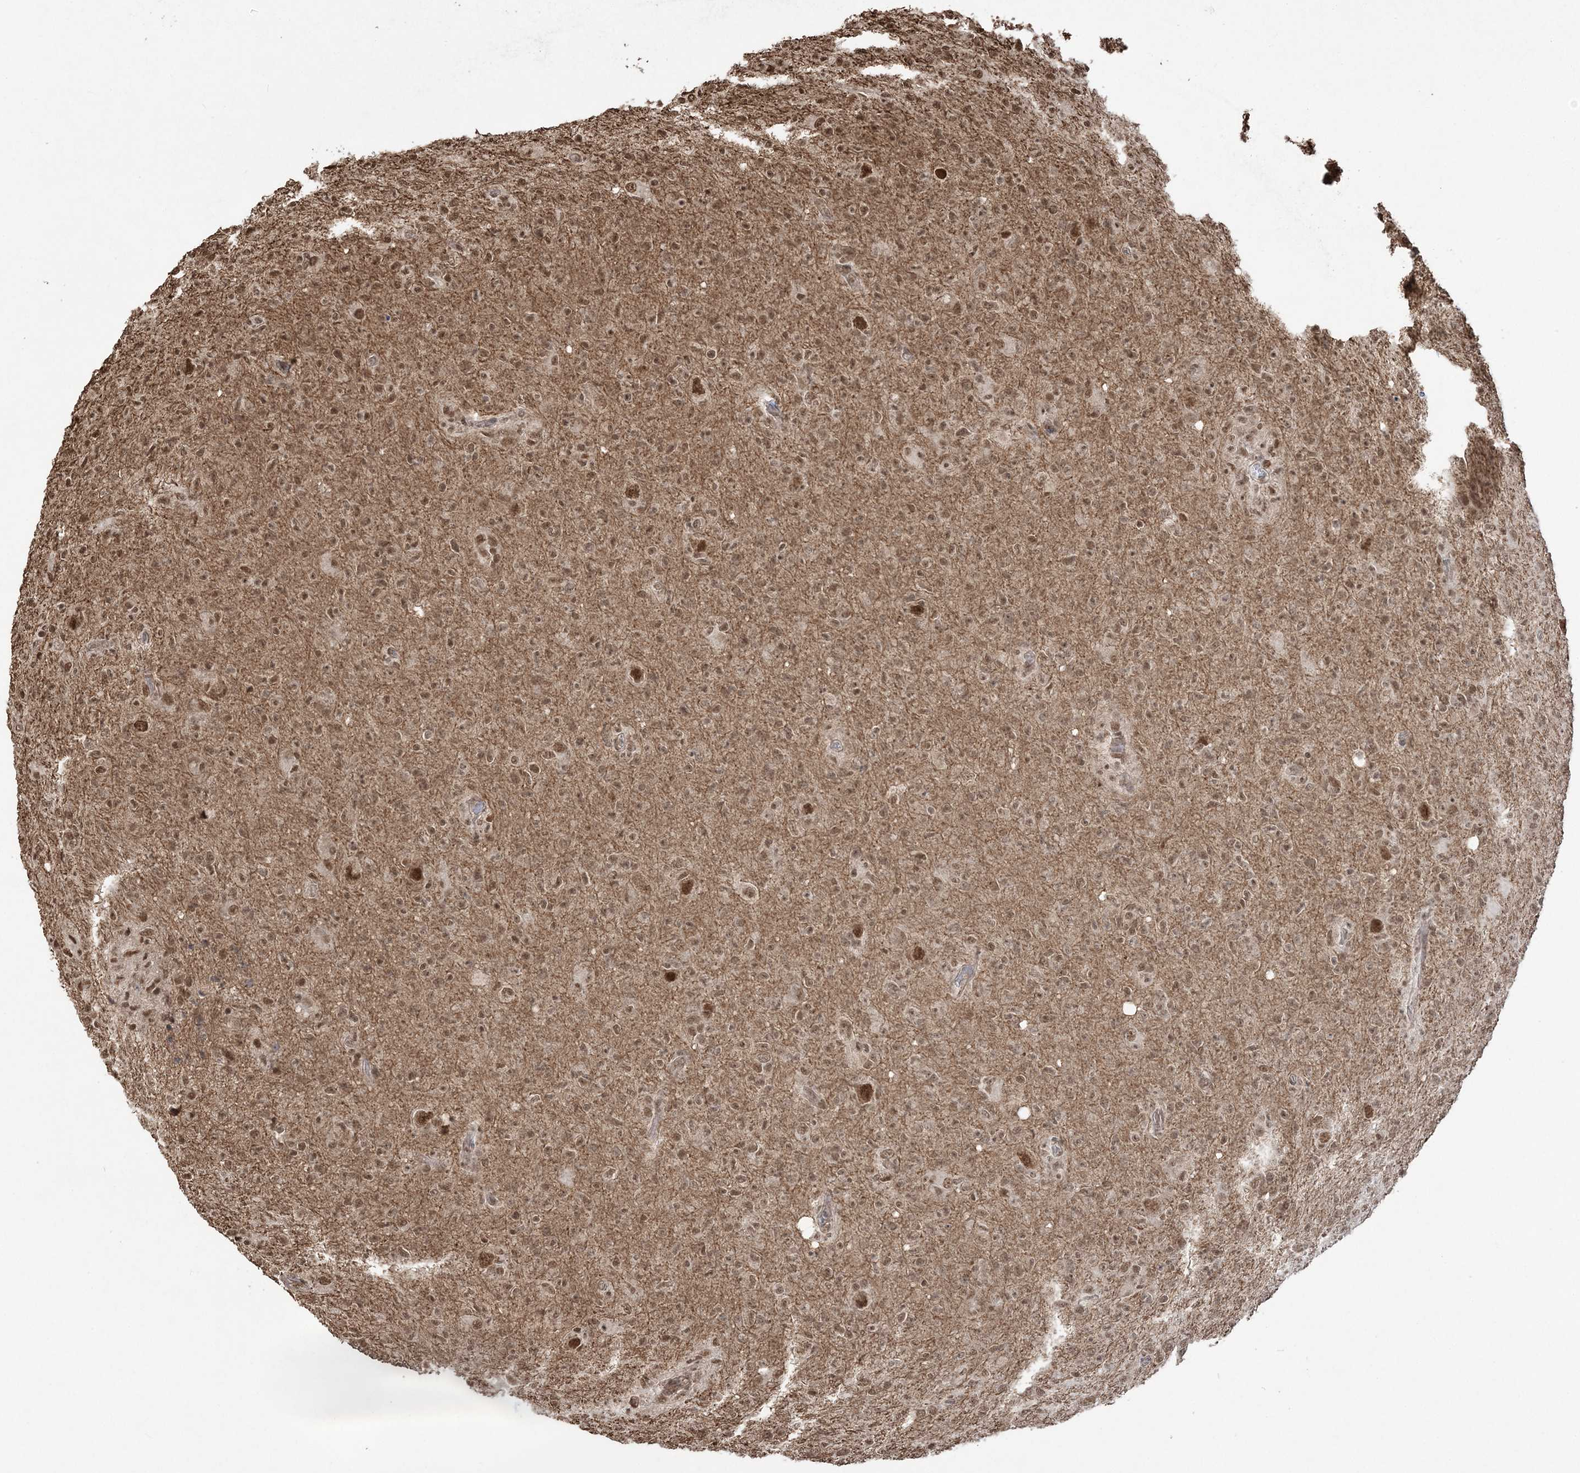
{"staining": {"intensity": "moderate", "quantity": ">75%", "location": "nuclear"}, "tissue": "glioma", "cell_type": "Tumor cells", "image_type": "cancer", "snomed": [{"axis": "morphology", "description": "Glioma, malignant, High grade"}, {"axis": "topography", "description": "Brain"}], "caption": "This histopathology image shows IHC staining of human malignant glioma (high-grade), with medium moderate nuclear staining in about >75% of tumor cells.", "gene": "ZNF839", "patient": {"sex": "female", "age": 57}}